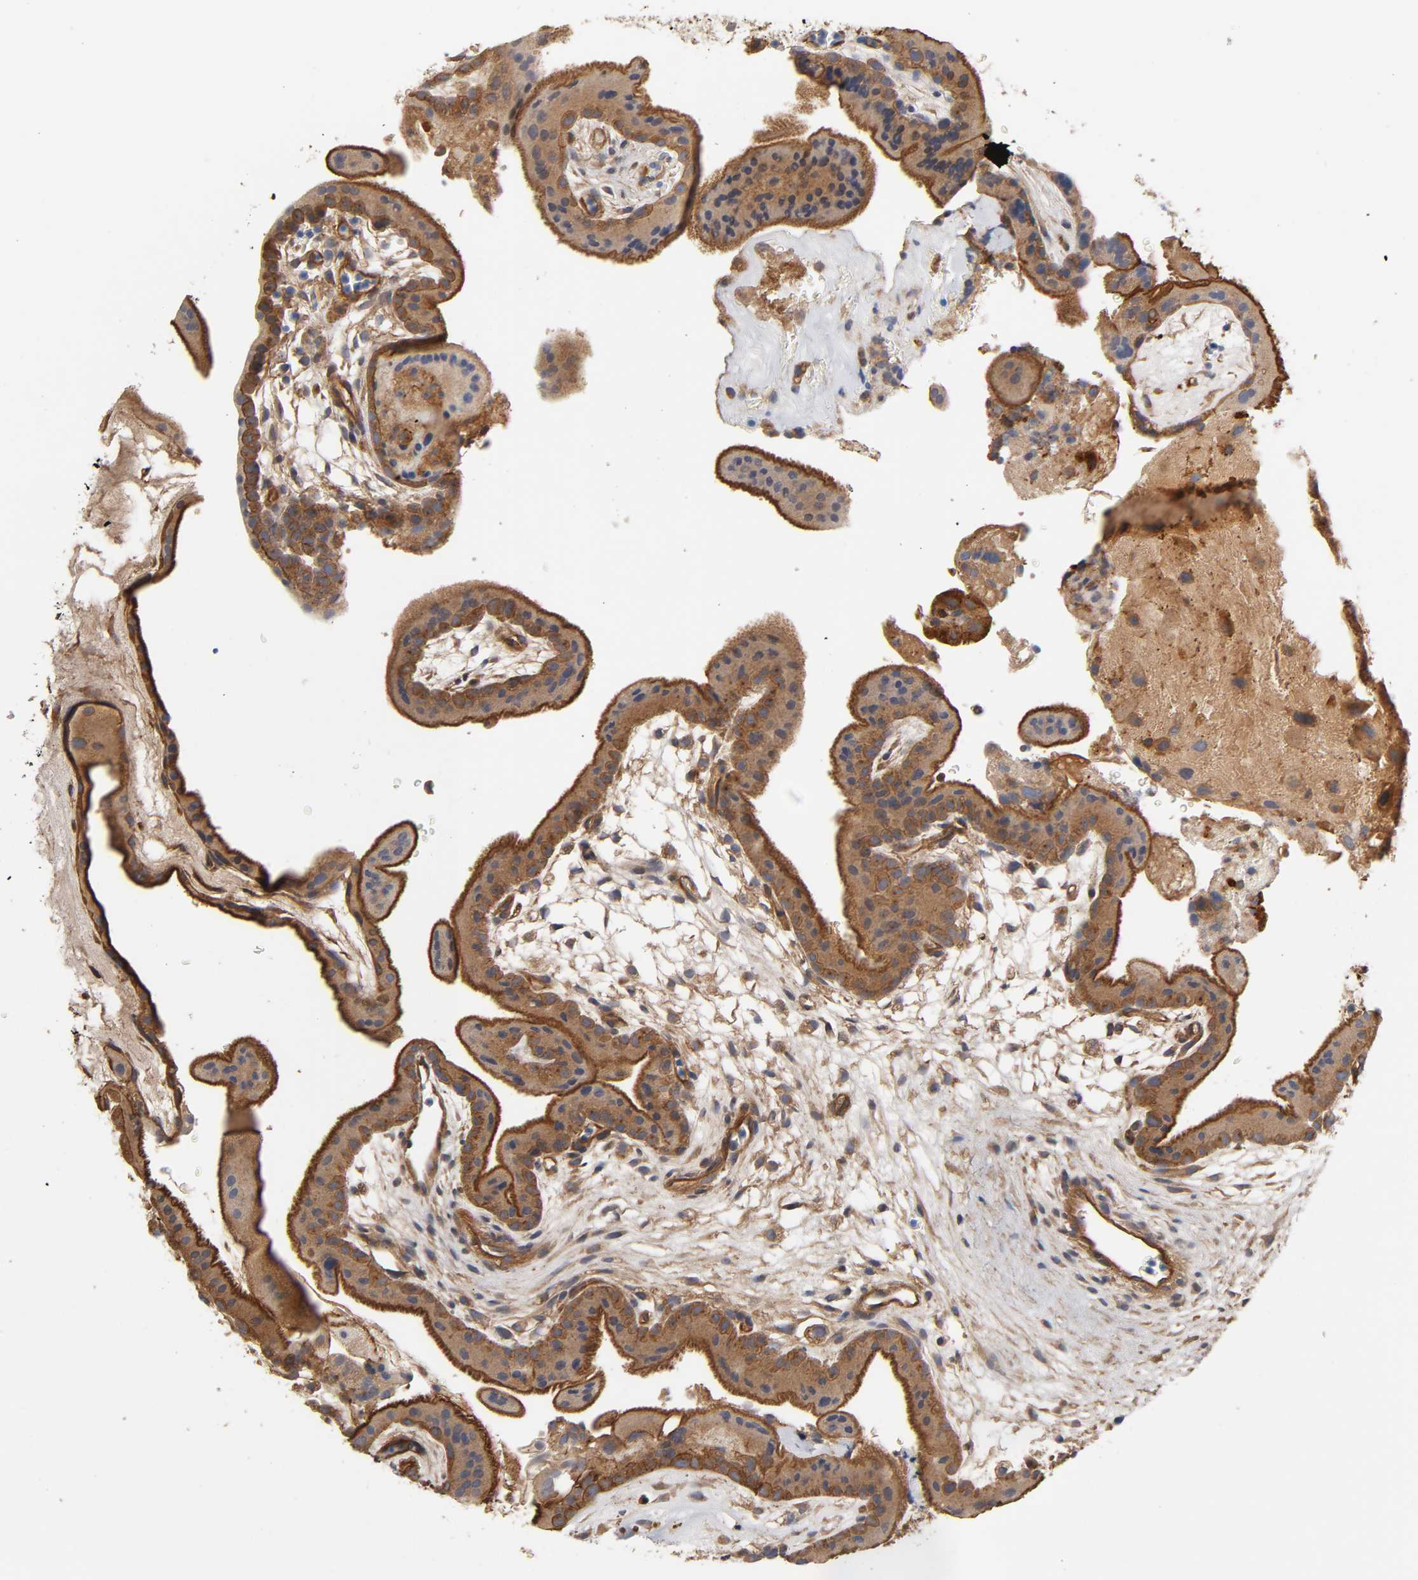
{"staining": {"intensity": "moderate", "quantity": ">75%", "location": "cytoplasmic/membranous"}, "tissue": "placenta", "cell_type": "Decidual cells", "image_type": "normal", "snomed": [{"axis": "morphology", "description": "Normal tissue, NOS"}, {"axis": "topography", "description": "Placenta"}], "caption": "Protein staining of unremarkable placenta reveals moderate cytoplasmic/membranous staining in approximately >75% of decidual cells.", "gene": "LAMTOR2", "patient": {"sex": "female", "age": 19}}